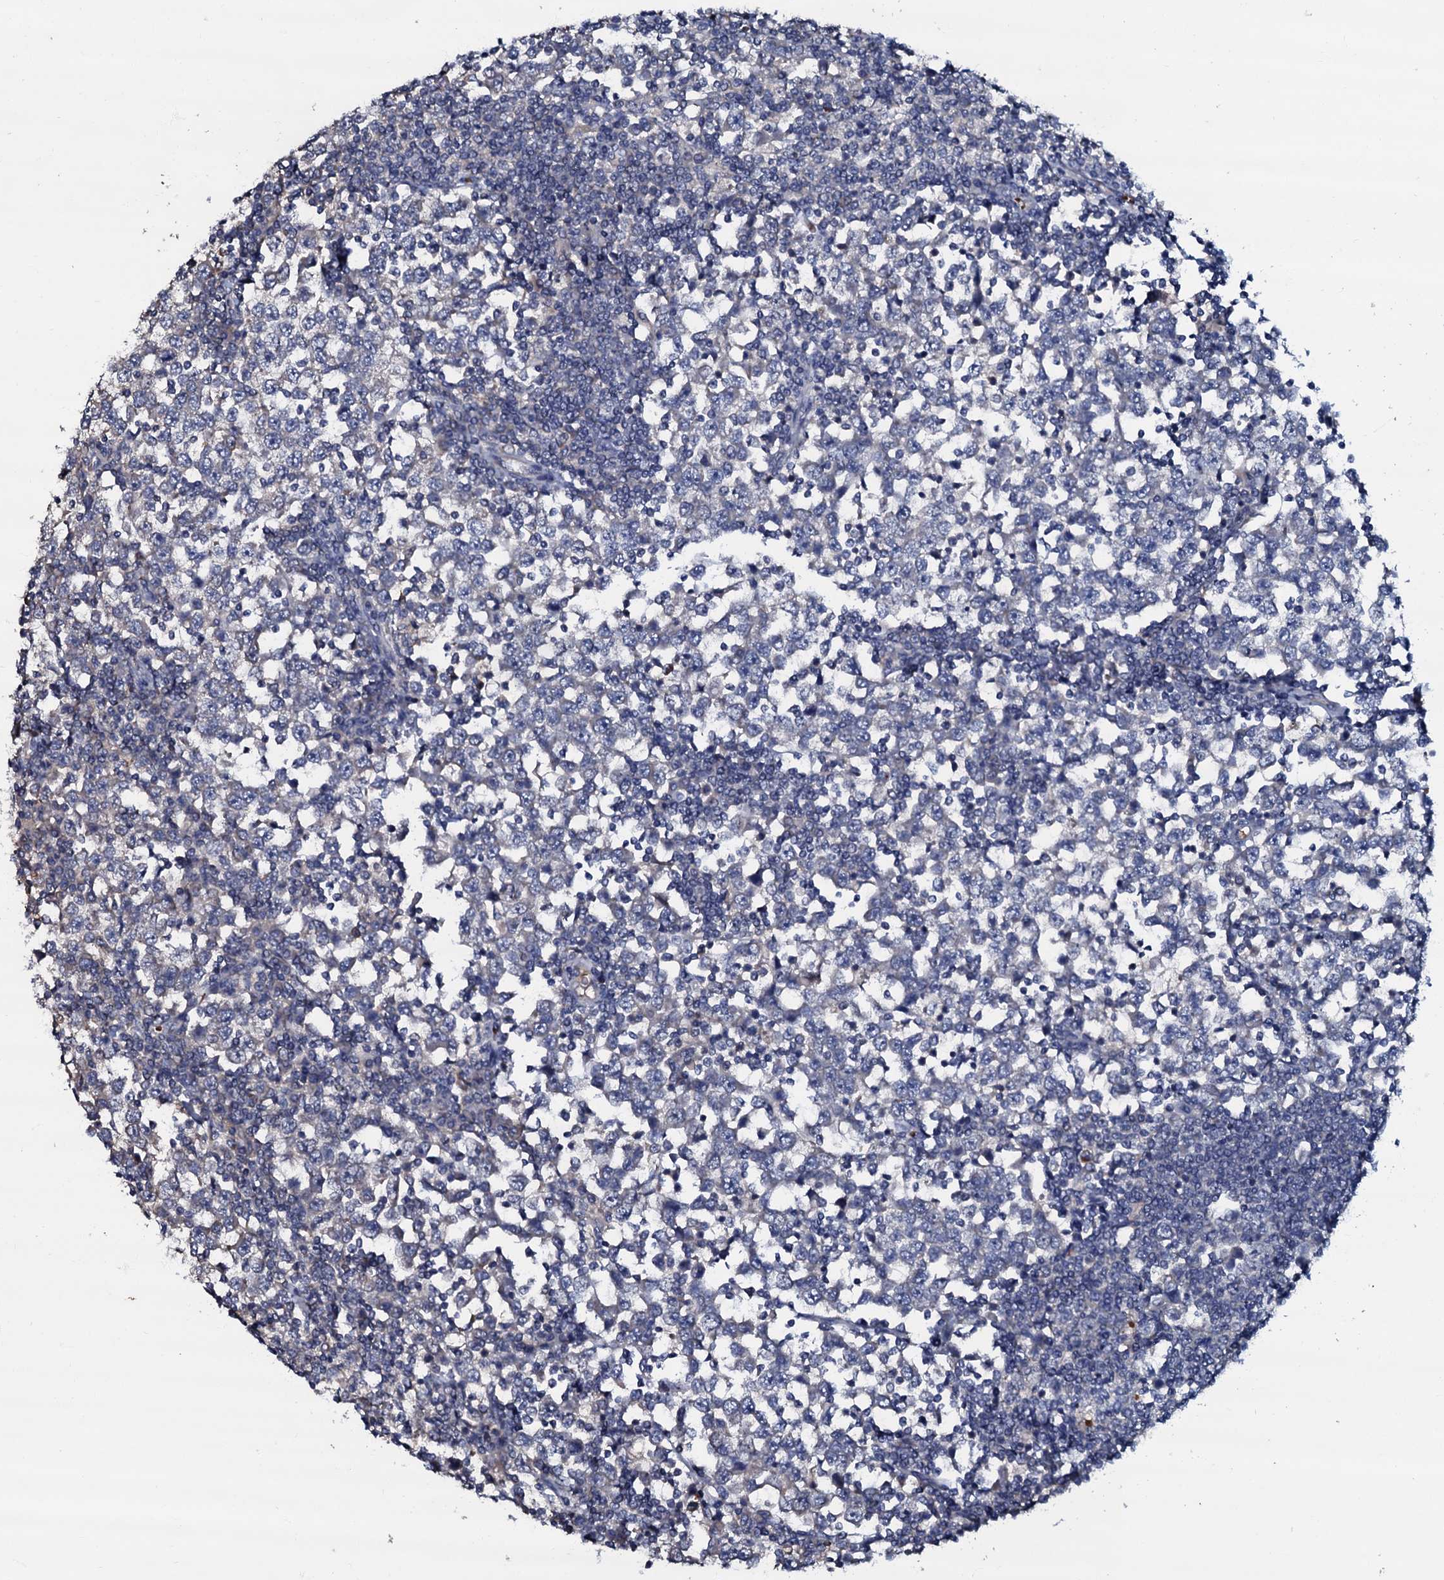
{"staining": {"intensity": "negative", "quantity": "none", "location": "none"}, "tissue": "testis cancer", "cell_type": "Tumor cells", "image_type": "cancer", "snomed": [{"axis": "morphology", "description": "Seminoma, NOS"}, {"axis": "topography", "description": "Testis"}], "caption": "Immunohistochemical staining of human testis cancer displays no significant expression in tumor cells. Nuclei are stained in blue.", "gene": "CPNE2", "patient": {"sex": "male", "age": 65}}